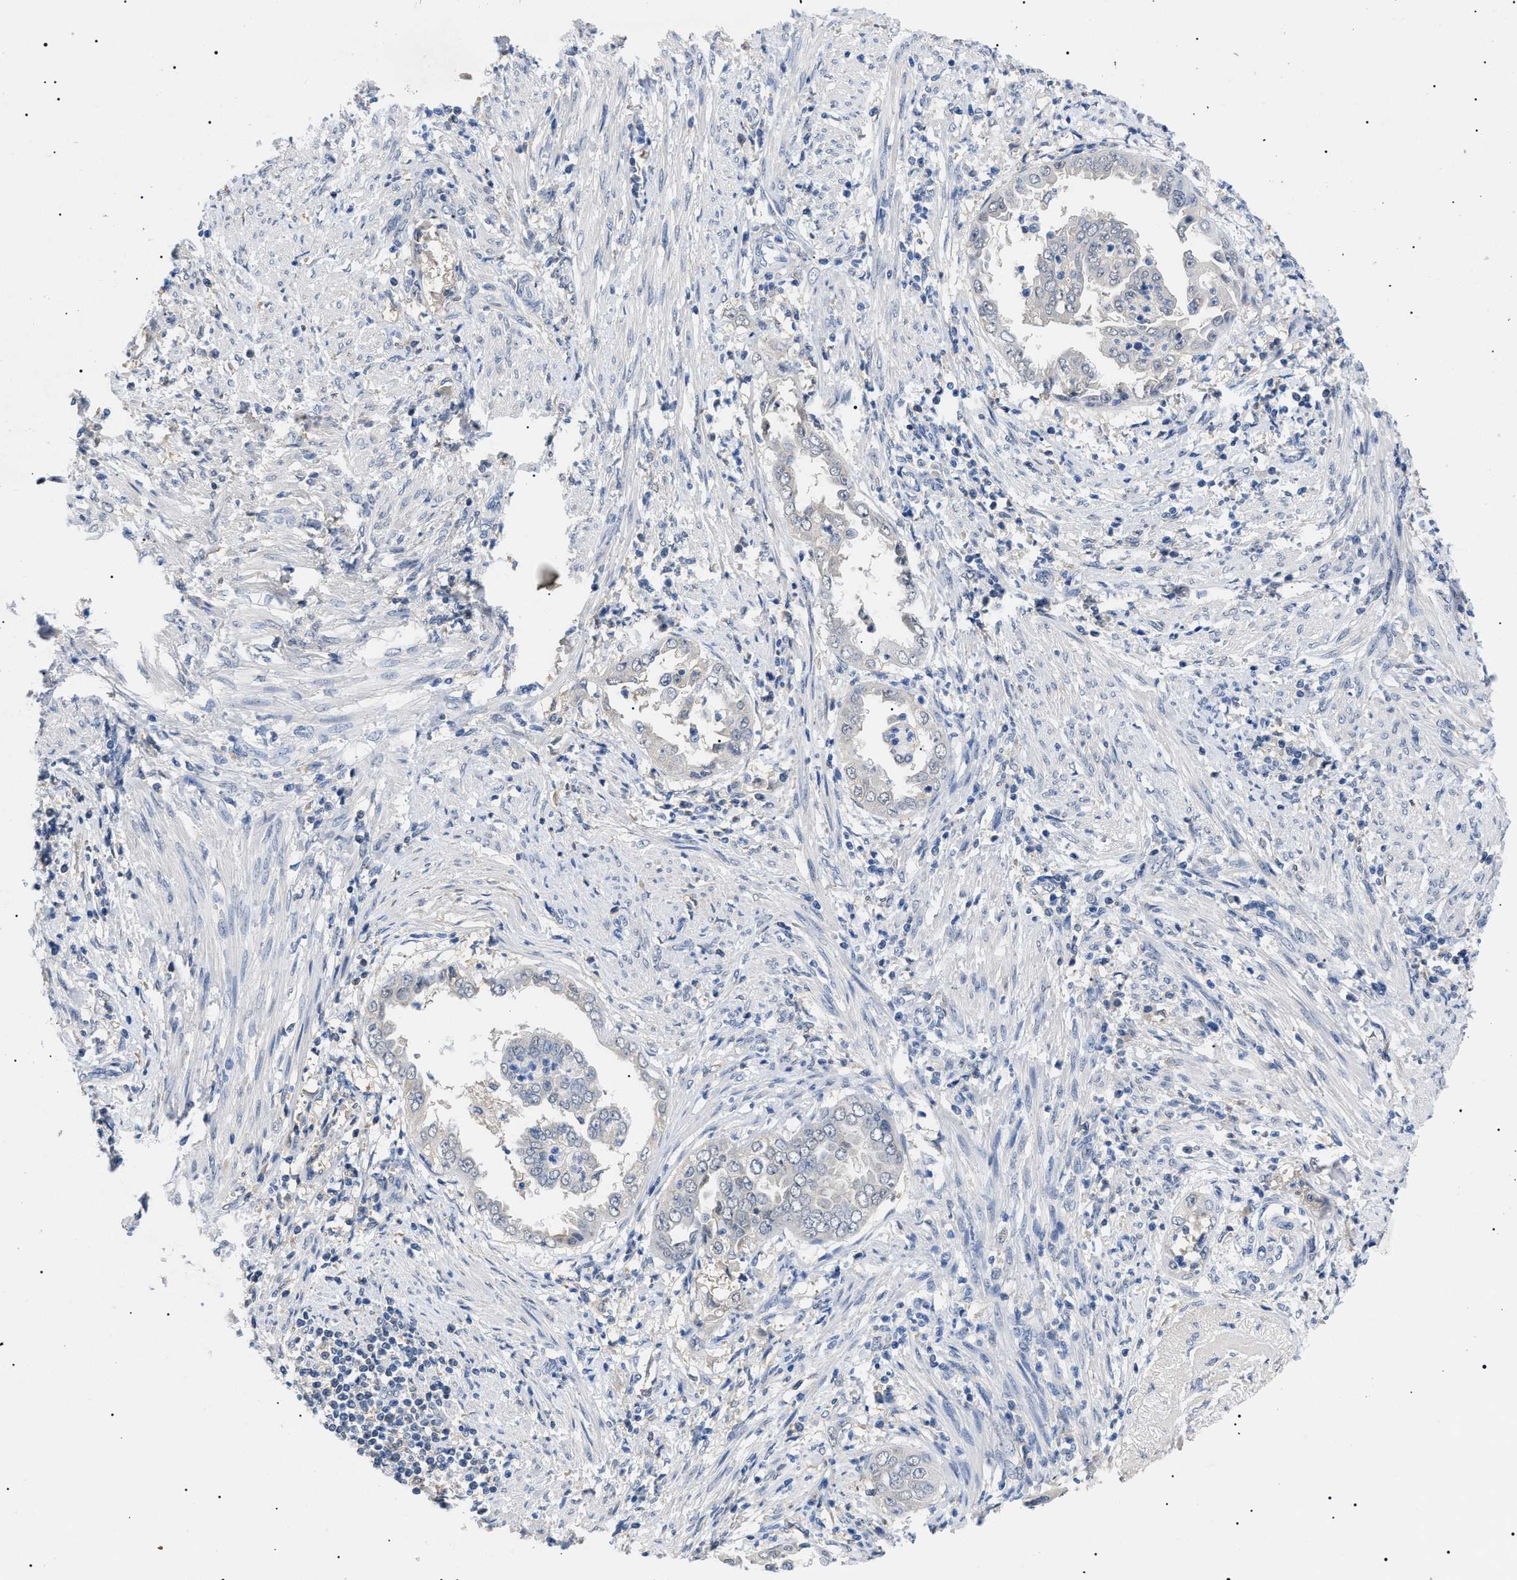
{"staining": {"intensity": "negative", "quantity": "none", "location": "none"}, "tissue": "endometrial cancer", "cell_type": "Tumor cells", "image_type": "cancer", "snomed": [{"axis": "morphology", "description": "Adenocarcinoma, NOS"}, {"axis": "topography", "description": "Endometrium"}], "caption": "An immunohistochemistry (IHC) histopathology image of endometrial cancer is shown. There is no staining in tumor cells of endometrial cancer.", "gene": "PRRT2", "patient": {"sex": "female", "age": 85}}